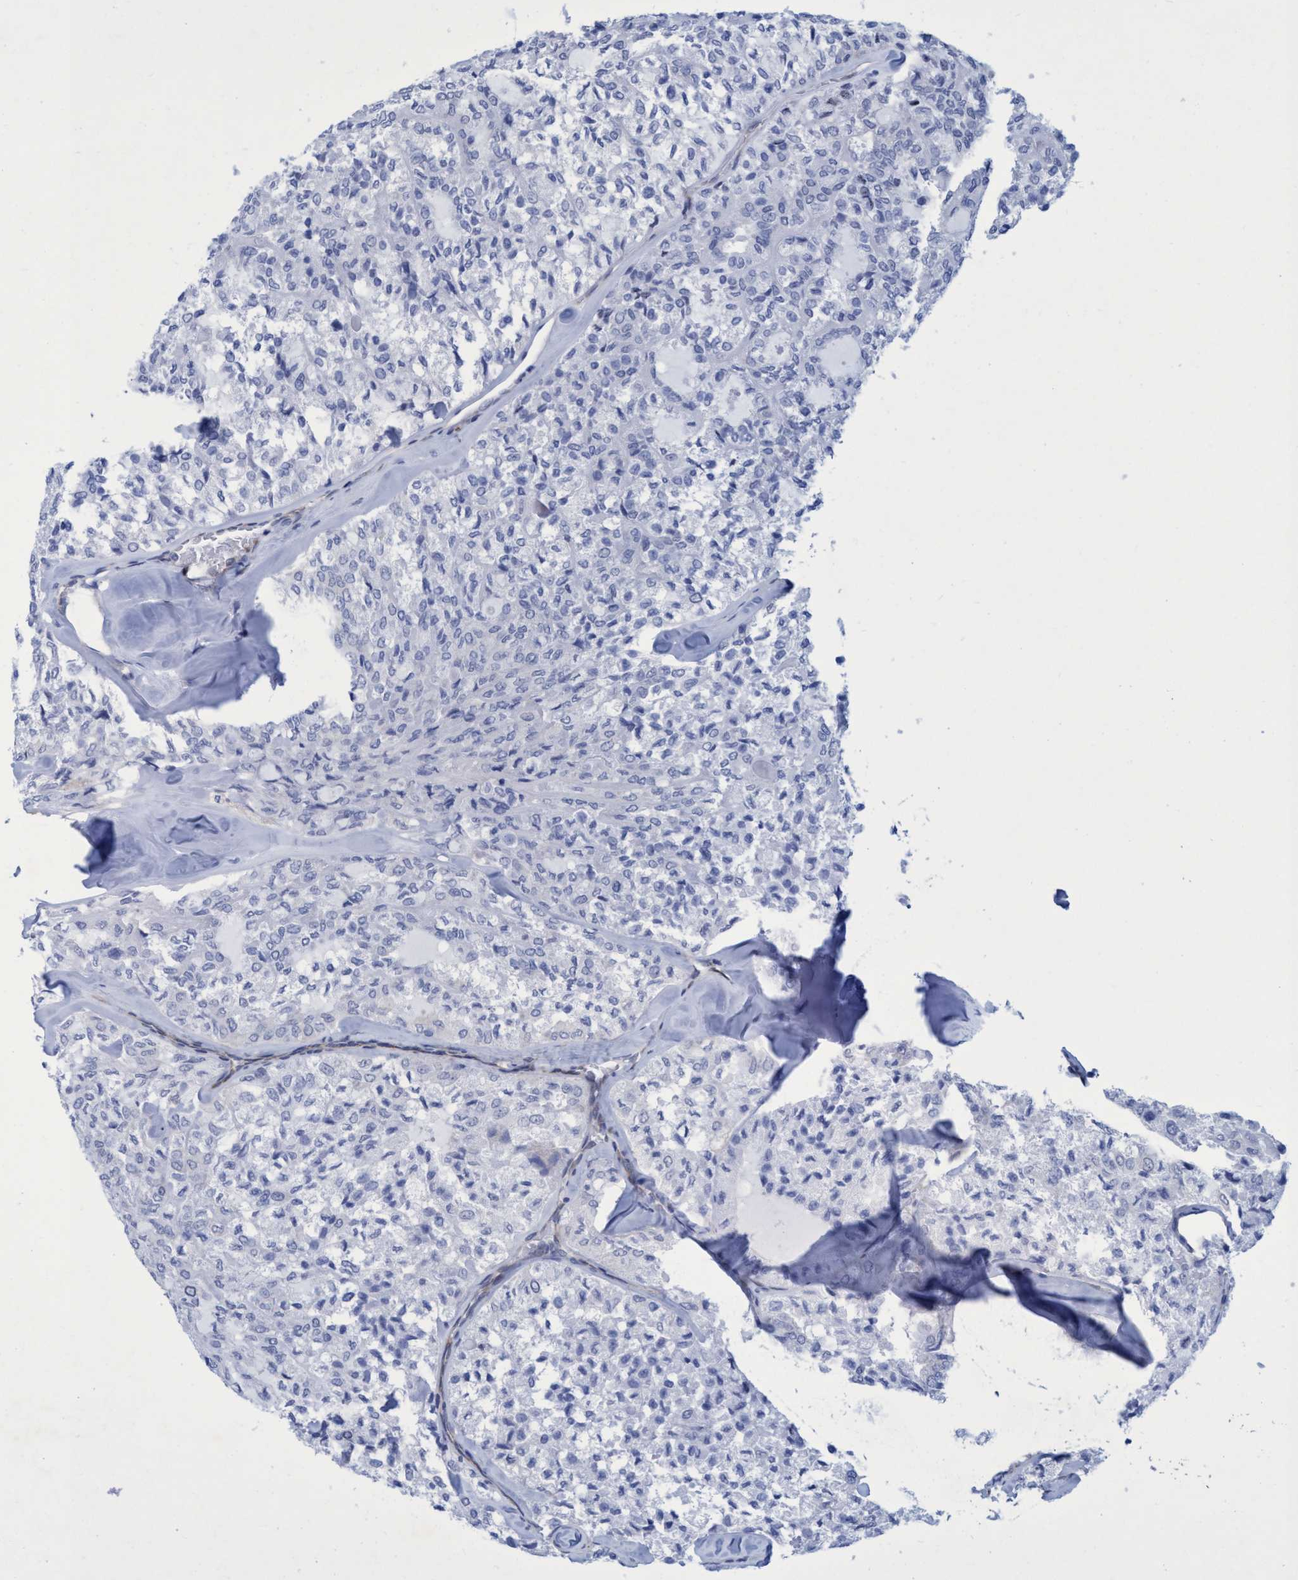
{"staining": {"intensity": "negative", "quantity": "none", "location": "none"}, "tissue": "thyroid cancer", "cell_type": "Tumor cells", "image_type": "cancer", "snomed": [{"axis": "morphology", "description": "Follicular adenoma carcinoma, NOS"}, {"axis": "topography", "description": "Thyroid gland"}], "caption": "Protein analysis of thyroid follicular adenoma carcinoma shows no significant expression in tumor cells. (DAB immunohistochemistry (IHC) with hematoxylin counter stain).", "gene": "R3HCC1", "patient": {"sex": "male", "age": 75}}